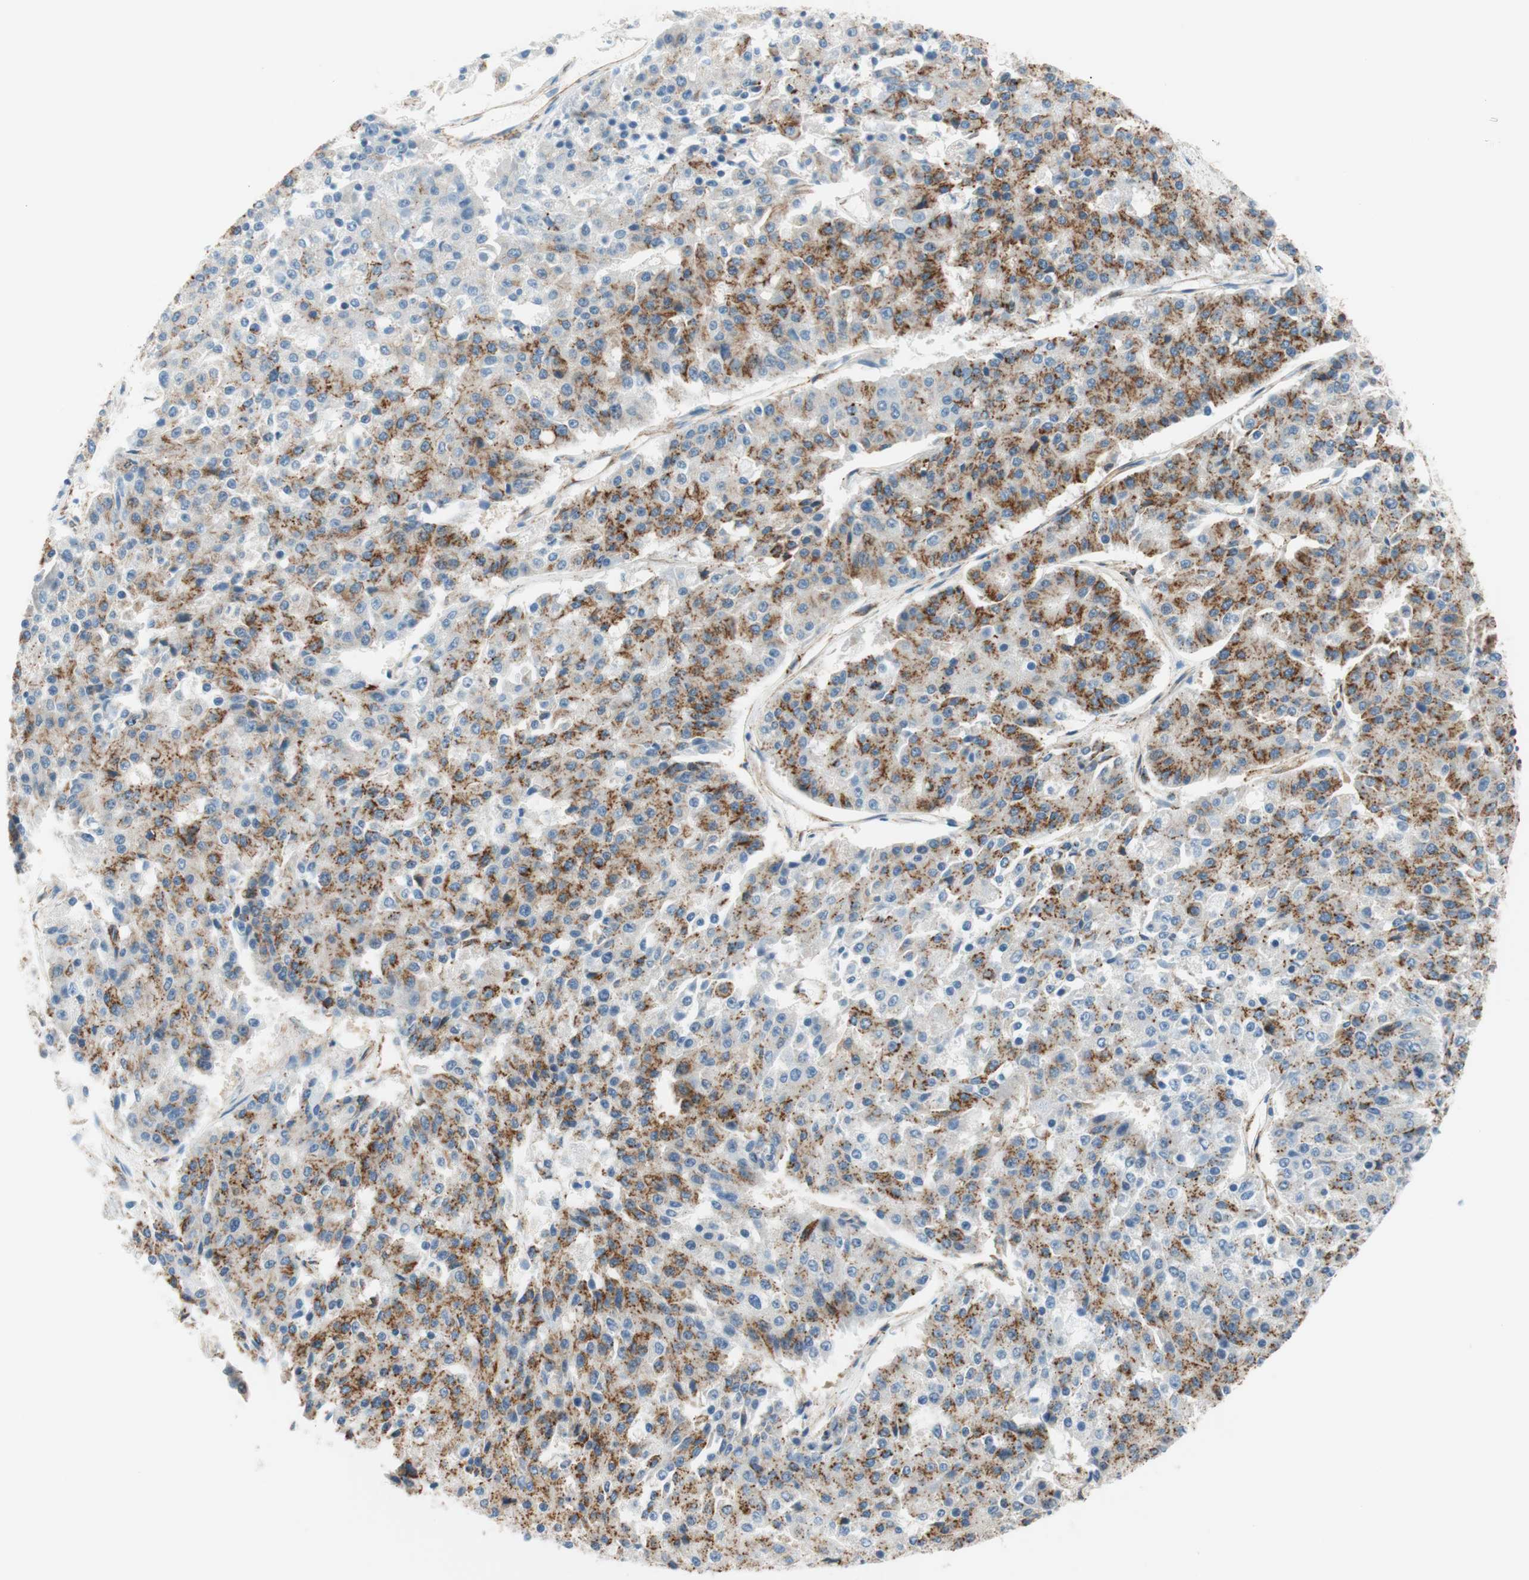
{"staining": {"intensity": "strong", "quantity": "25%-75%", "location": "cytoplasmic/membranous"}, "tissue": "pancreatic cancer", "cell_type": "Tumor cells", "image_type": "cancer", "snomed": [{"axis": "morphology", "description": "Adenocarcinoma, NOS"}, {"axis": "topography", "description": "Pancreas"}], "caption": "Strong cytoplasmic/membranous expression for a protein is identified in approximately 25%-75% of tumor cells of pancreatic cancer using immunohistochemistry (IHC).", "gene": "VPS26A", "patient": {"sex": "male", "age": 50}}